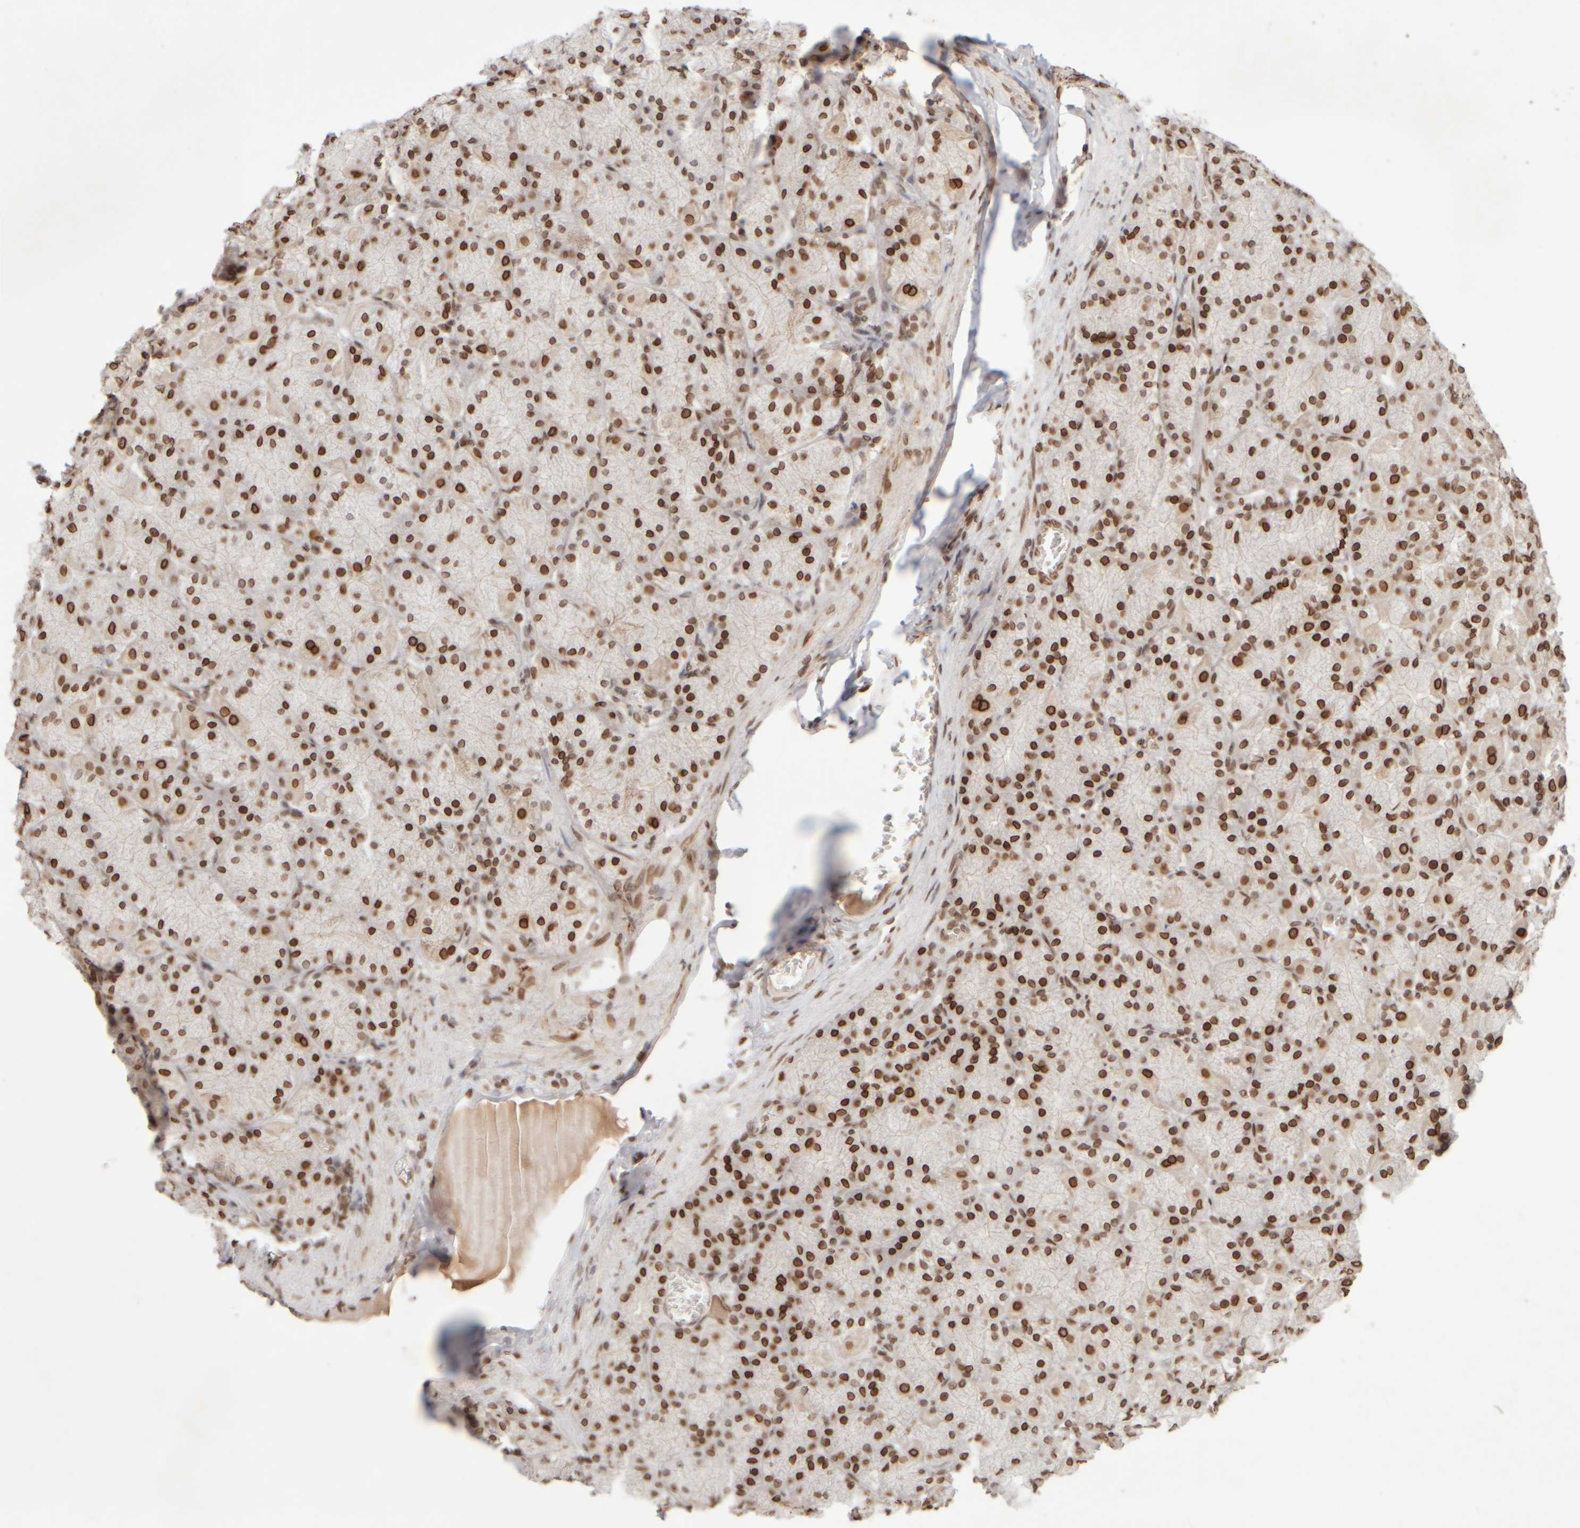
{"staining": {"intensity": "strong", "quantity": ">75%", "location": "cytoplasmic/membranous,nuclear"}, "tissue": "stomach", "cell_type": "Glandular cells", "image_type": "normal", "snomed": [{"axis": "morphology", "description": "Normal tissue, NOS"}, {"axis": "topography", "description": "Stomach, upper"}], "caption": "The image demonstrates immunohistochemical staining of unremarkable stomach. There is strong cytoplasmic/membranous,nuclear positivity is appreciated in approximately >75% of glandular cells. The staining was performed using DAB, with brown indicating positive protein expression. Nuclei are stained blue with hematoxylin.", "gene": "ZC3HC1", "patient": {"sex": "female", "age": 56}}